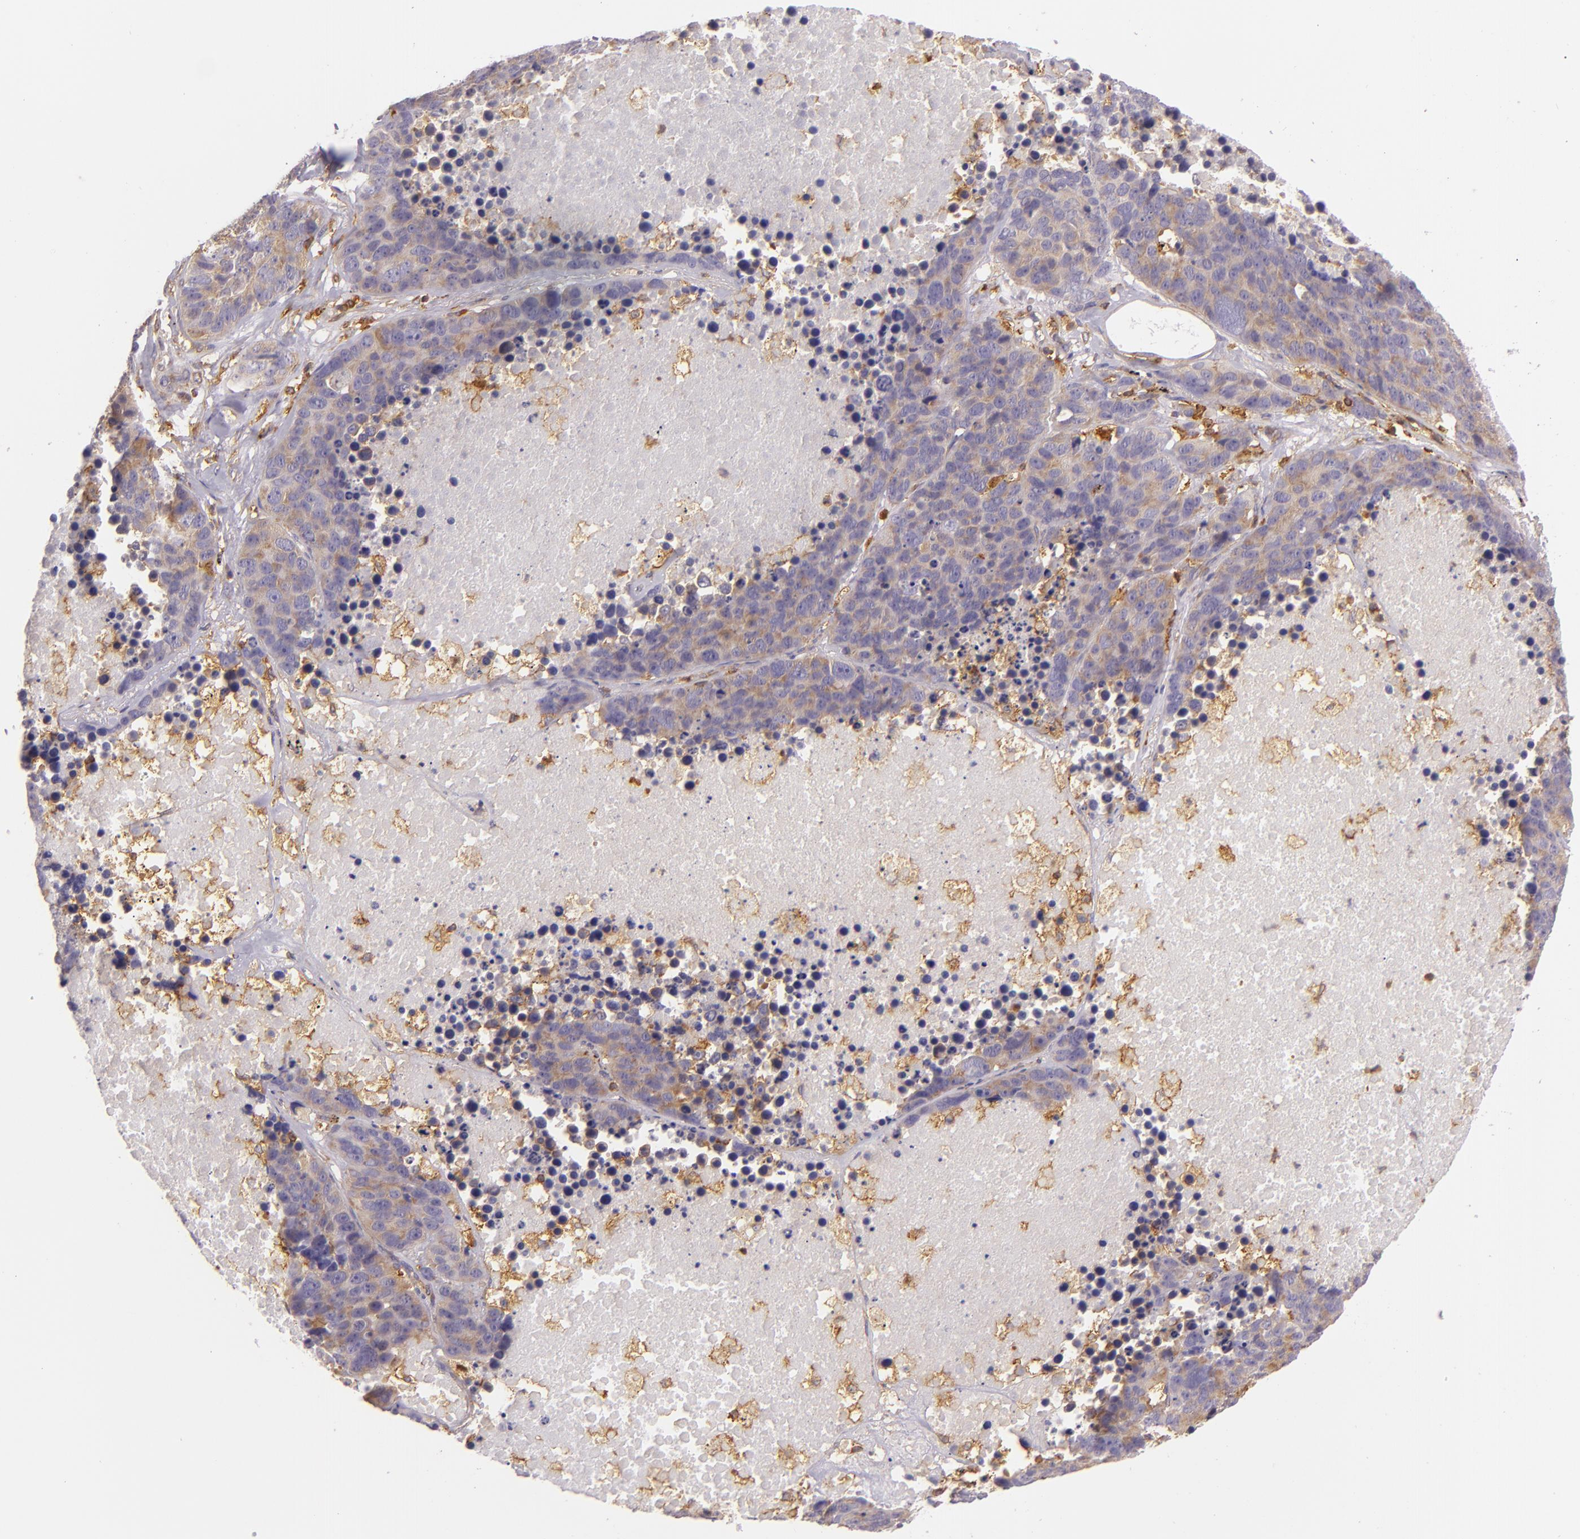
{"staining": {"intensity": "weak", "quantity": ">75%", "location": "cytoplasmic/membranous"}, "tissue": "lung cancer", "cell_type": "Tumor cells", "image_type": "cancer", "snomed": [{"axis": "morphology", "description": "Carcinoid, malignant, NOS"}, {"axis": "topography", "description": "Lung"}], "caption": "Approximately >75% of tumor cells in human lung cancer (malignant carcinoid) show weak cytoplasmic/membranous protein positivity as visualized by brown immunohistochemical staining.", "gene": "TLN1", "patient": {"sex": "male", "age": 60}}